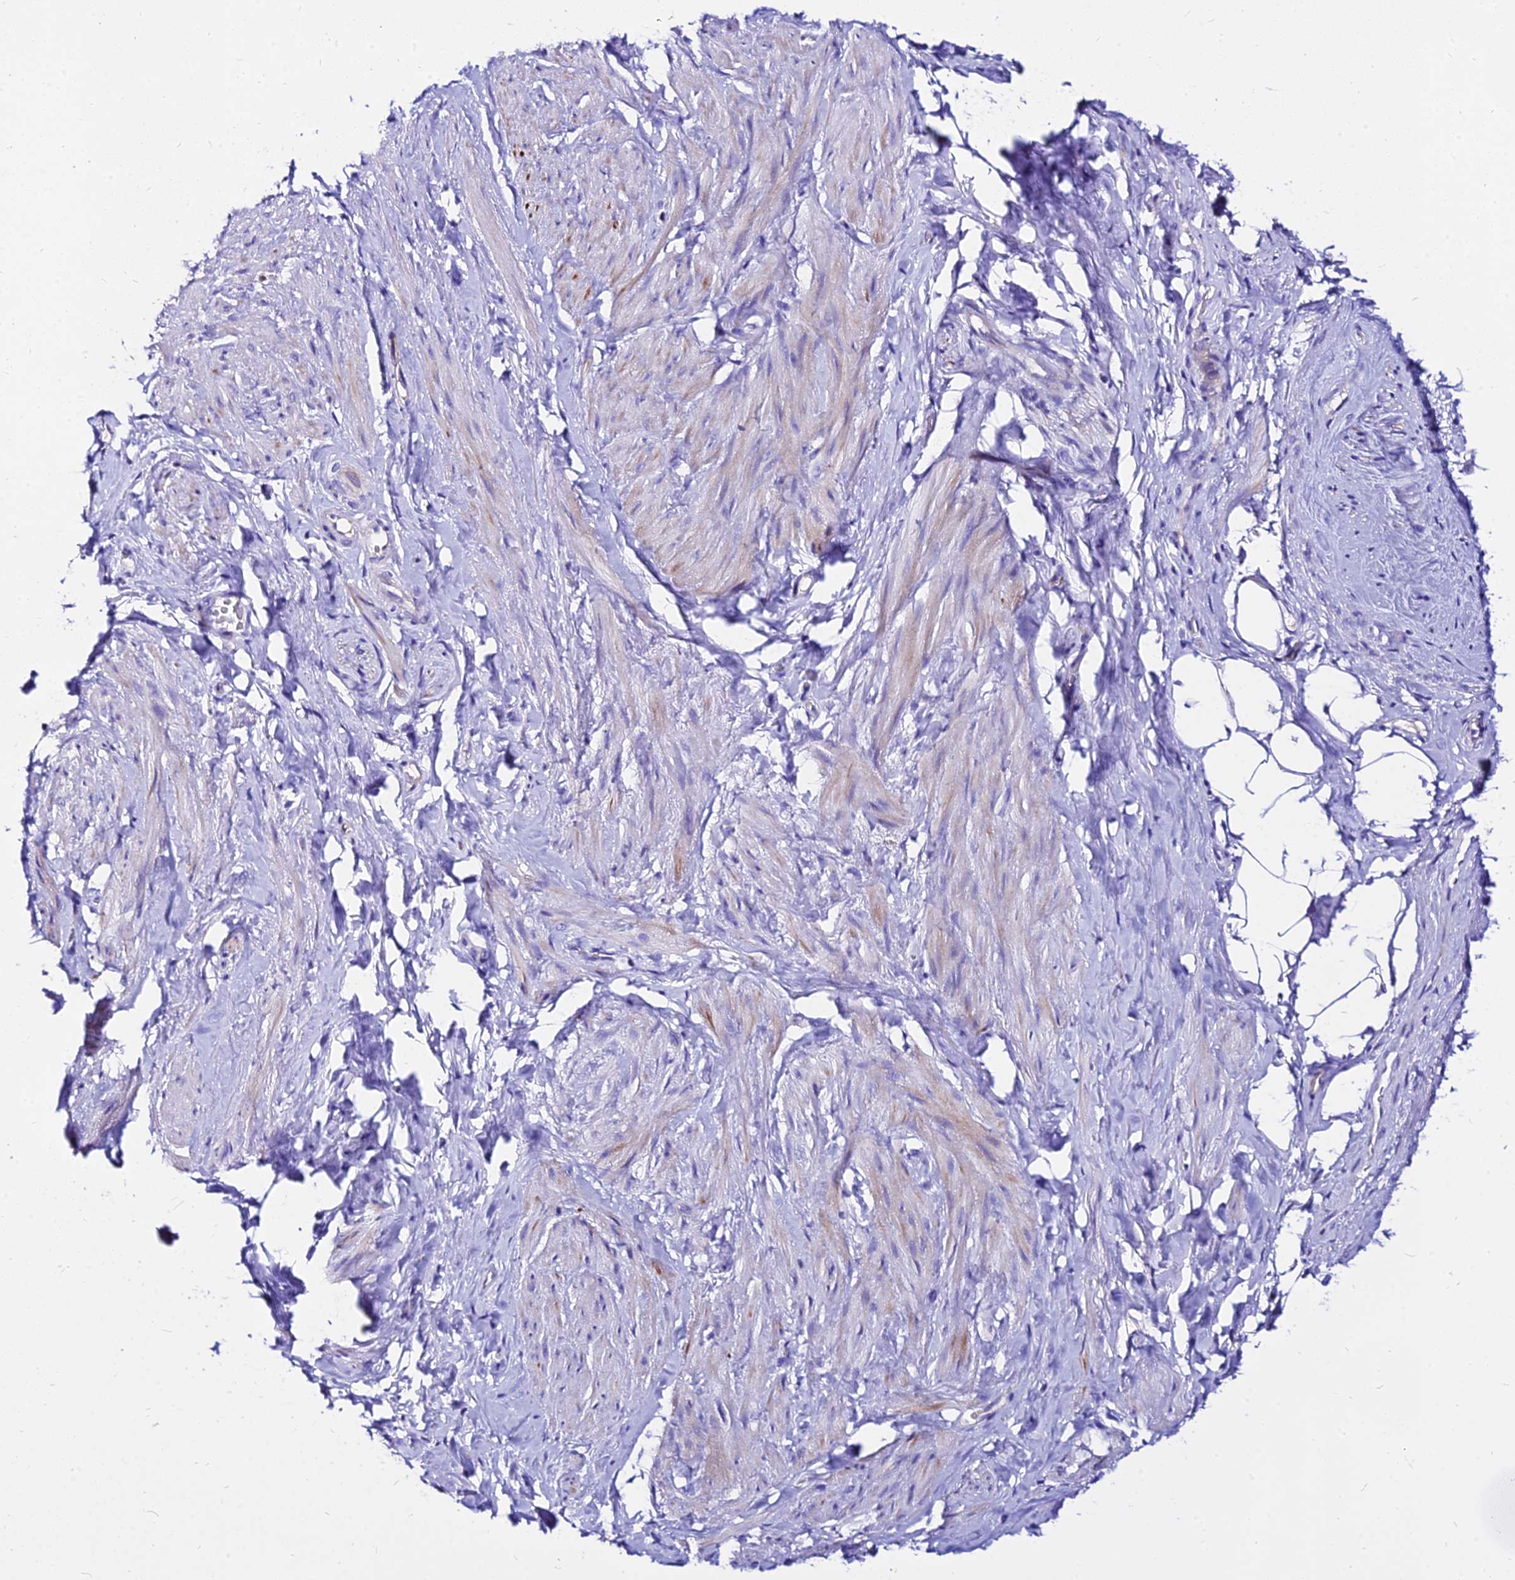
{"staining": {"intensity": "weak", "quantity": "<25%", "location": "cytoplasmic/membranous"}, "tissue": "smooth muscle", "cell_type": "Smooth muscle cells", "image_type": "normal", "snomed": [{"axis": "morphology", "description": "Normal tissue, NOS"}, {"axis": "topography", "description": "Smooth muscle"}, {"axis": "topography", "description": "Peripheral nerve tissue"}], "caption": "This is an immunohistochemistry (IHC) micrograph of normal smooth muscle. There is no positivity in smooth muscle cells.", "gene": "DEFB106A", "patient": {"sex": "male", "age": 69}}